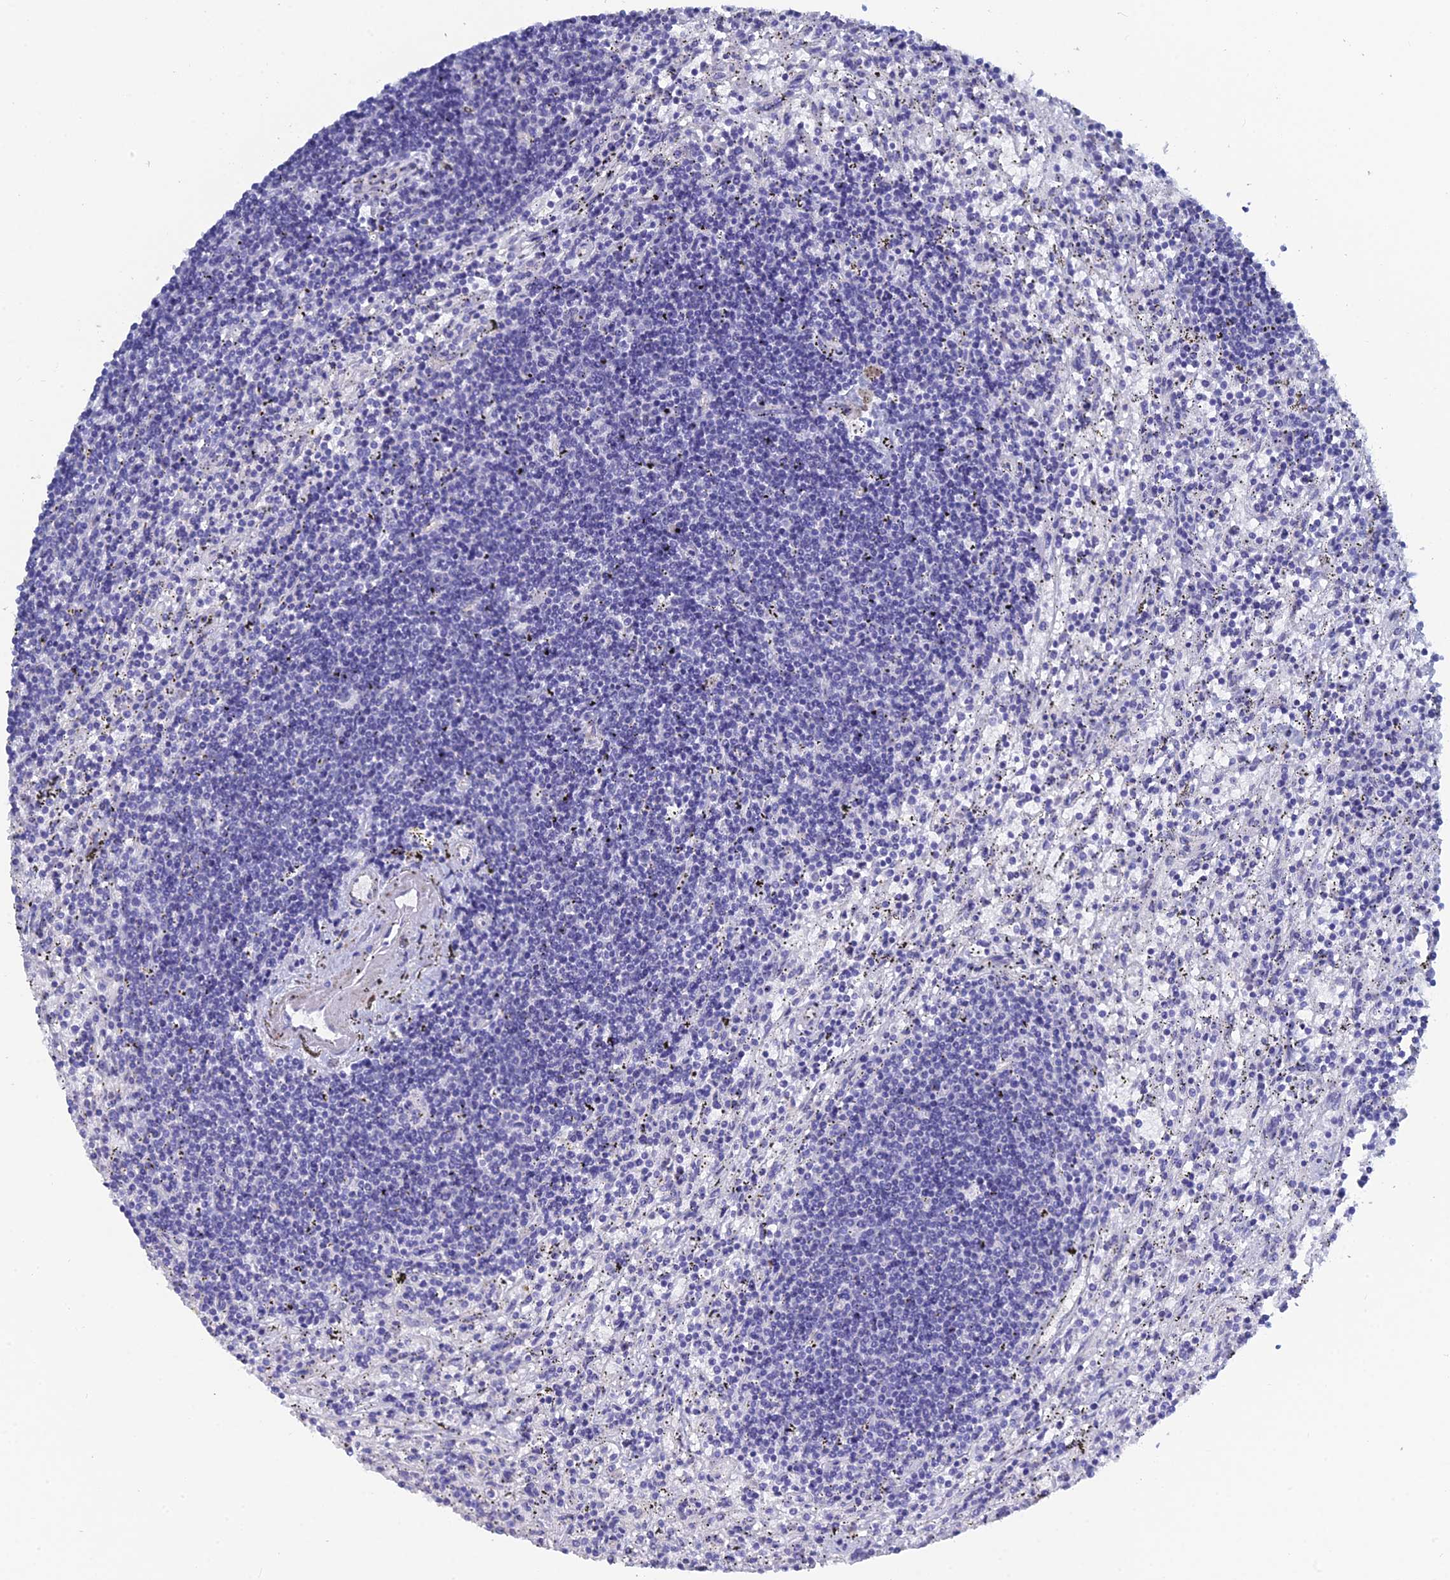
{"staining": {"intensity": "negative", "quantity": "none", "location": "none"}, "tissue": "lymphoma", "cell_type": "Tumor cells", "image_type": "cancer", "snomed": [{"axis": "morphology", "description": "Malignant lymphoma, non-Hodgkin's type, Low grade"}, {"axis": "topography", "description": "Spleen"}], "caption": "Lymphoma stained for a protein using immunohistochemistry (IHC) demonstrates no positivity tumor cells.", "gene": "PCDHA8", "patient": {"sex": "male", "age": 76}}